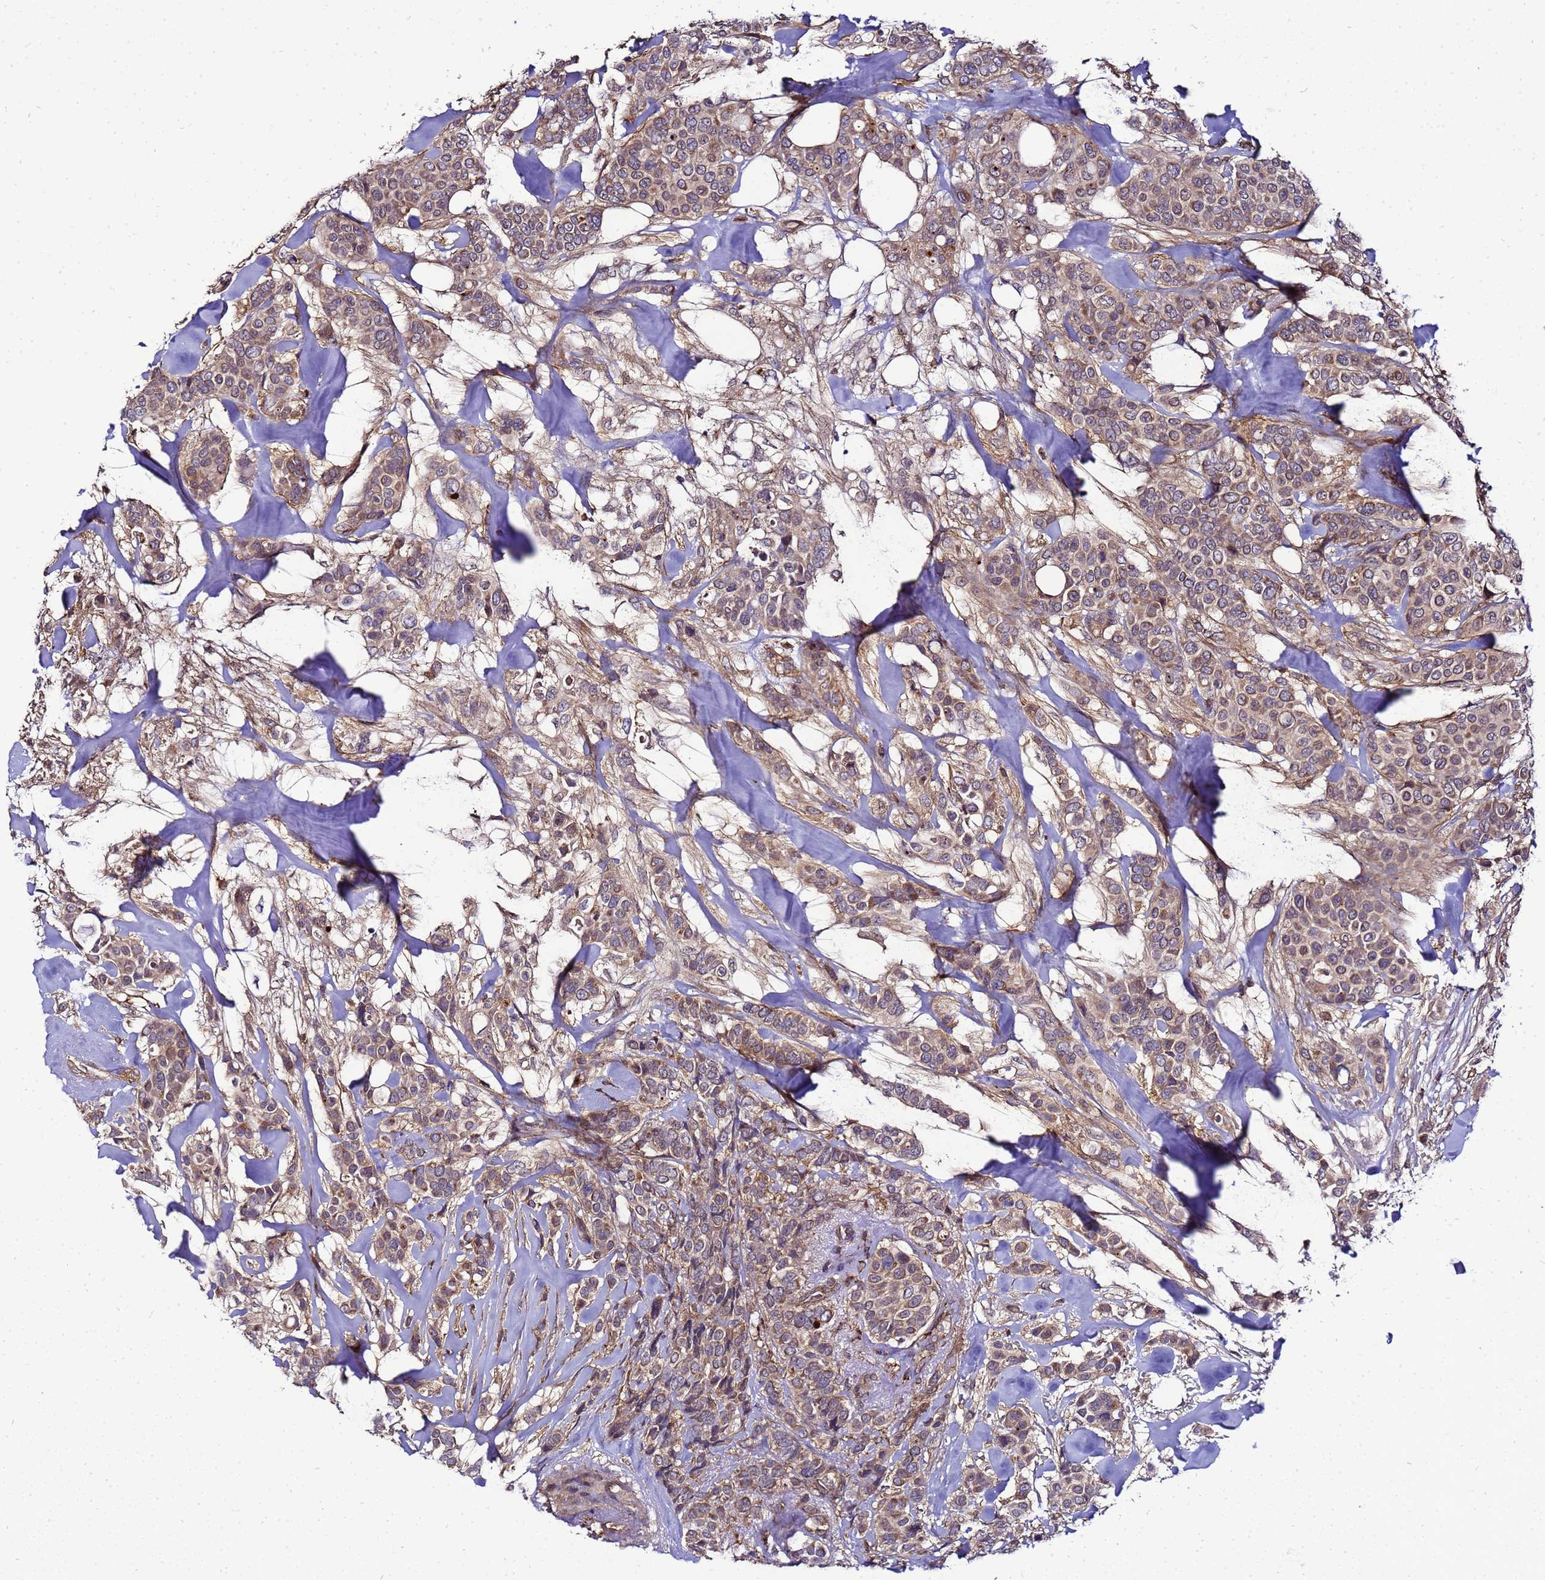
{"staining": {"intensity": "moderate", "quantity": ">75%", "location": "cytoplasmic/membranous"}, "tissue": "breast cancer", "cell_type": "Tumor cells", "image_type": "cancer", "snomed": [{"axis": "morphology", "description": "Lobular carcinoma"}, {"axis": "topography", "description": "Breast"}], "caption": "Tumor cells show medium levels of moderate cytoplasmic/membranous positivity in about >75% of cells in human breast lobular carcinoma.", "gene": "TRABD", "patient": {"sex": "female", "age": 51}}